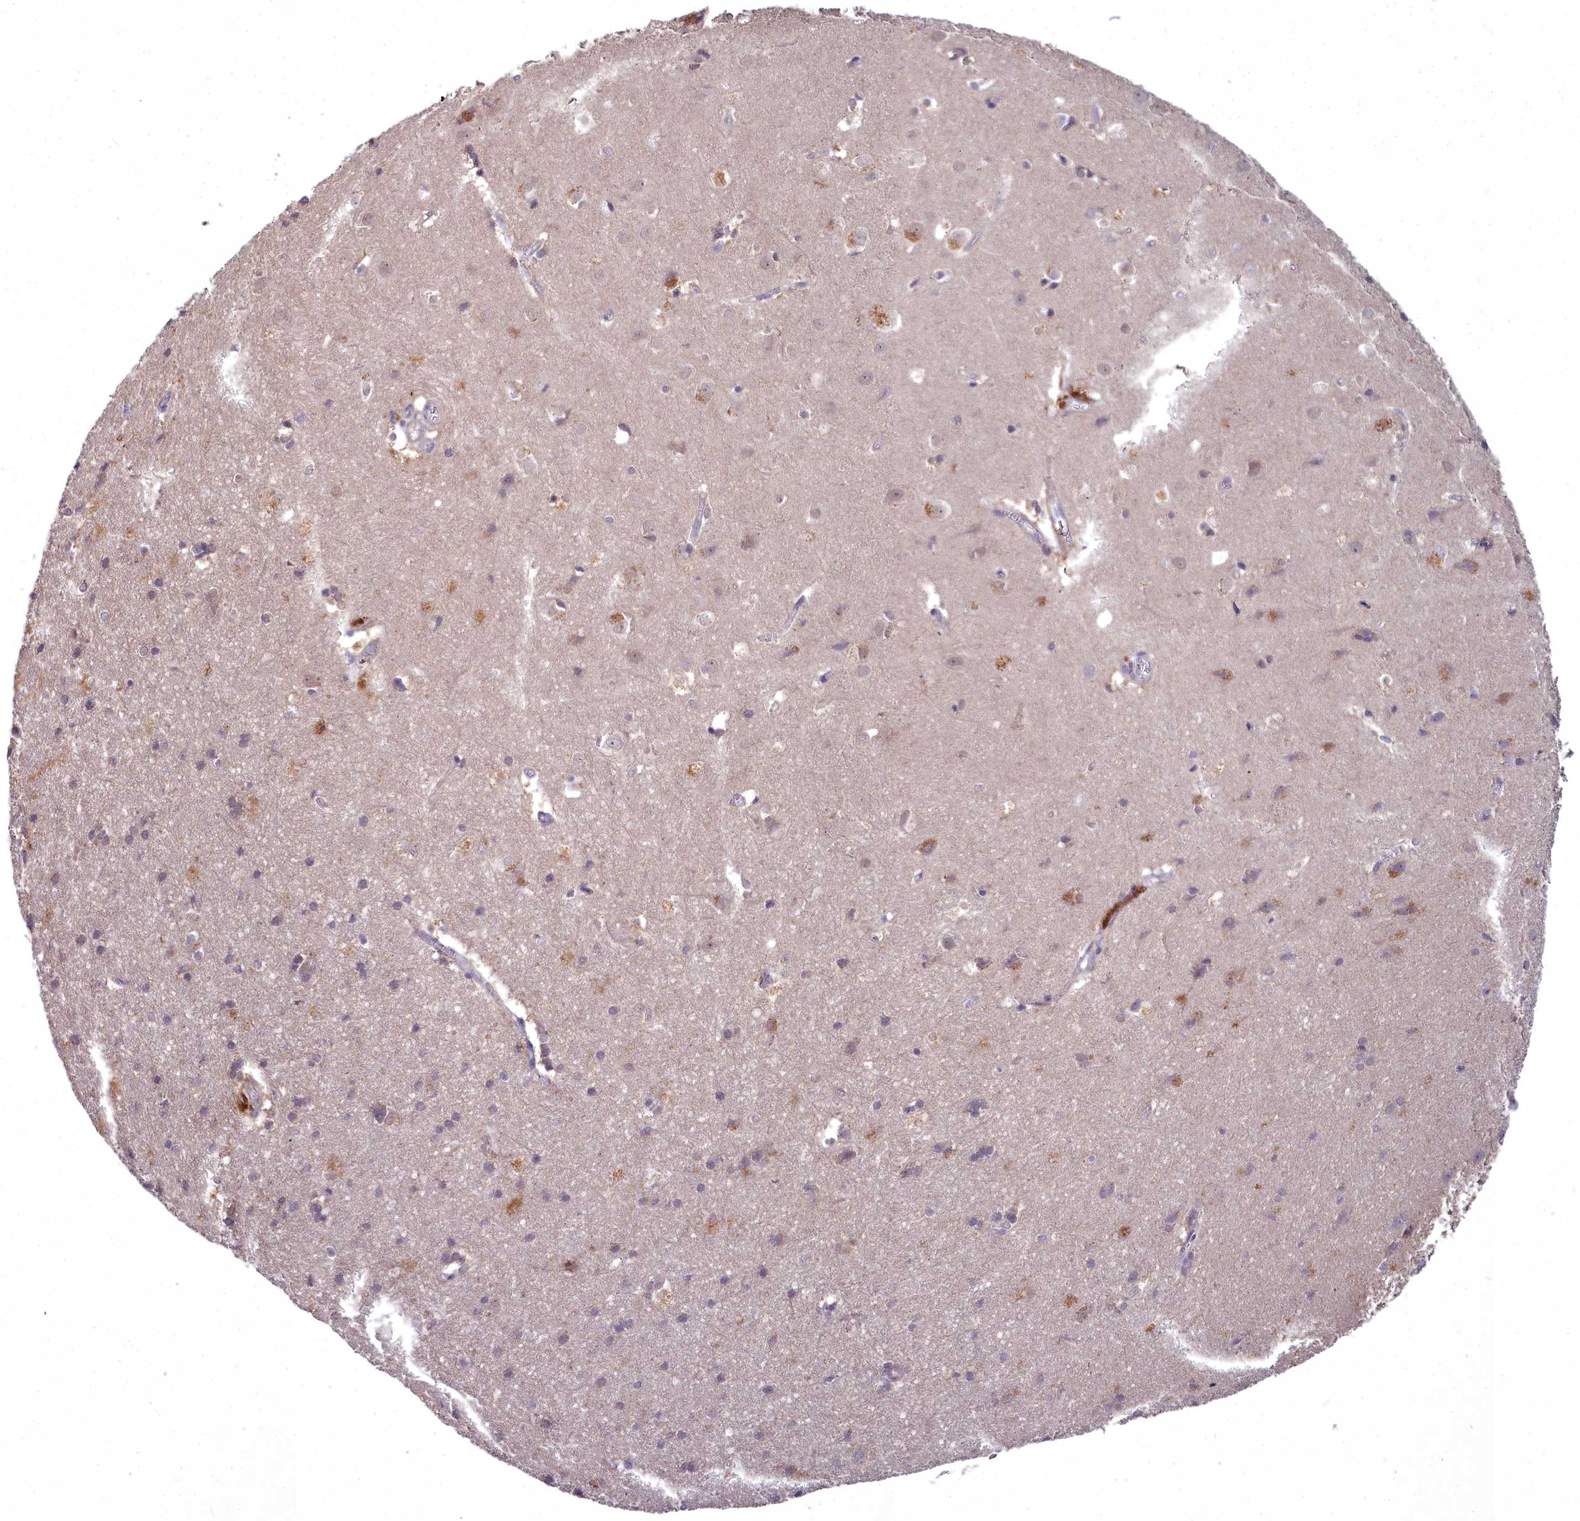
{"staining": {"intensity": "weak", "quantity": ">75%", "location": "cytoplasmic/membranous"}, "tissue": "cerebral cortex", "cell_type": "Endothelial cells", "image_type": "normal", "snomed": [{"axis": "morphology", "description": "Normal tissue, NOS"}, {"axis": "topography", "description": "Cerebral cortex"}], "caption": "IHC of normal cerebral cortex displays low levels of weak cytoplasmic/membranous expression in approximately >75% of endothelial cells. Immunohistochemistry stains the protein of interest in brown and the nuclei are stained blue.", "gene": "MICU2", "patient": {"sex": "male", "age": 54}}